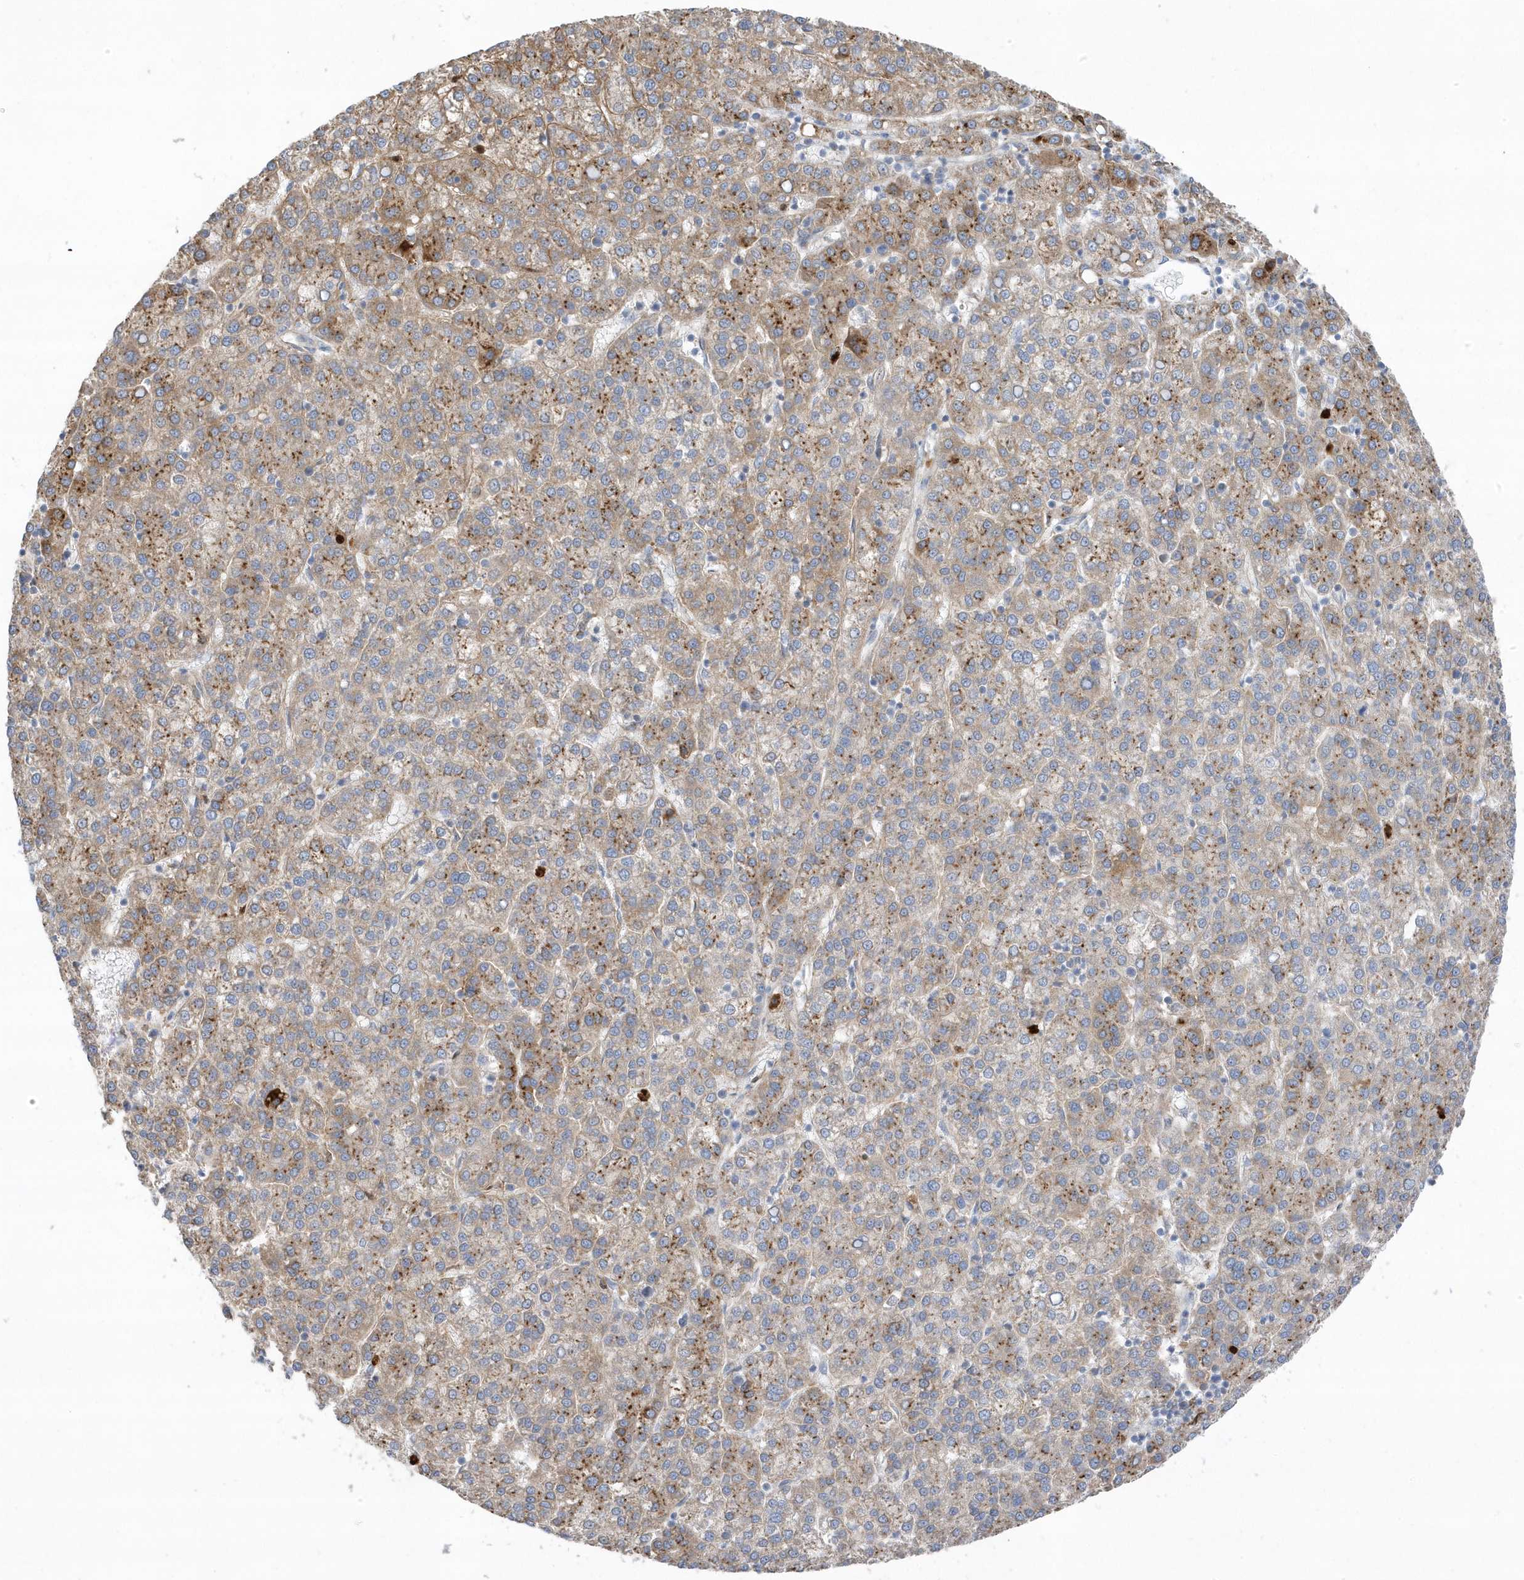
{"staining": {"intensity": "moderate", "quantity": ">75%", "location": "cytoplasmic/membranous"}, "tissue": "liver cancer", "cell_type": "Tumor cells", "image_type": "cancer", "snomed": [{"axis": "morphology", "description": "Carcinoma, Hepatocellular, NOS"}, {"axis": "topography", "description": "Liver"}], "caption": "Immunohistochemistry micrograph of hepatocellular carcinoma (liver) stained for a protein (brown), which shows medium levels of moderate cytoplasmic/membranous staining in approximately >75% of tumor cells.", "gene": "DPP9", "patient": {"sex": "female", "age": 58}}